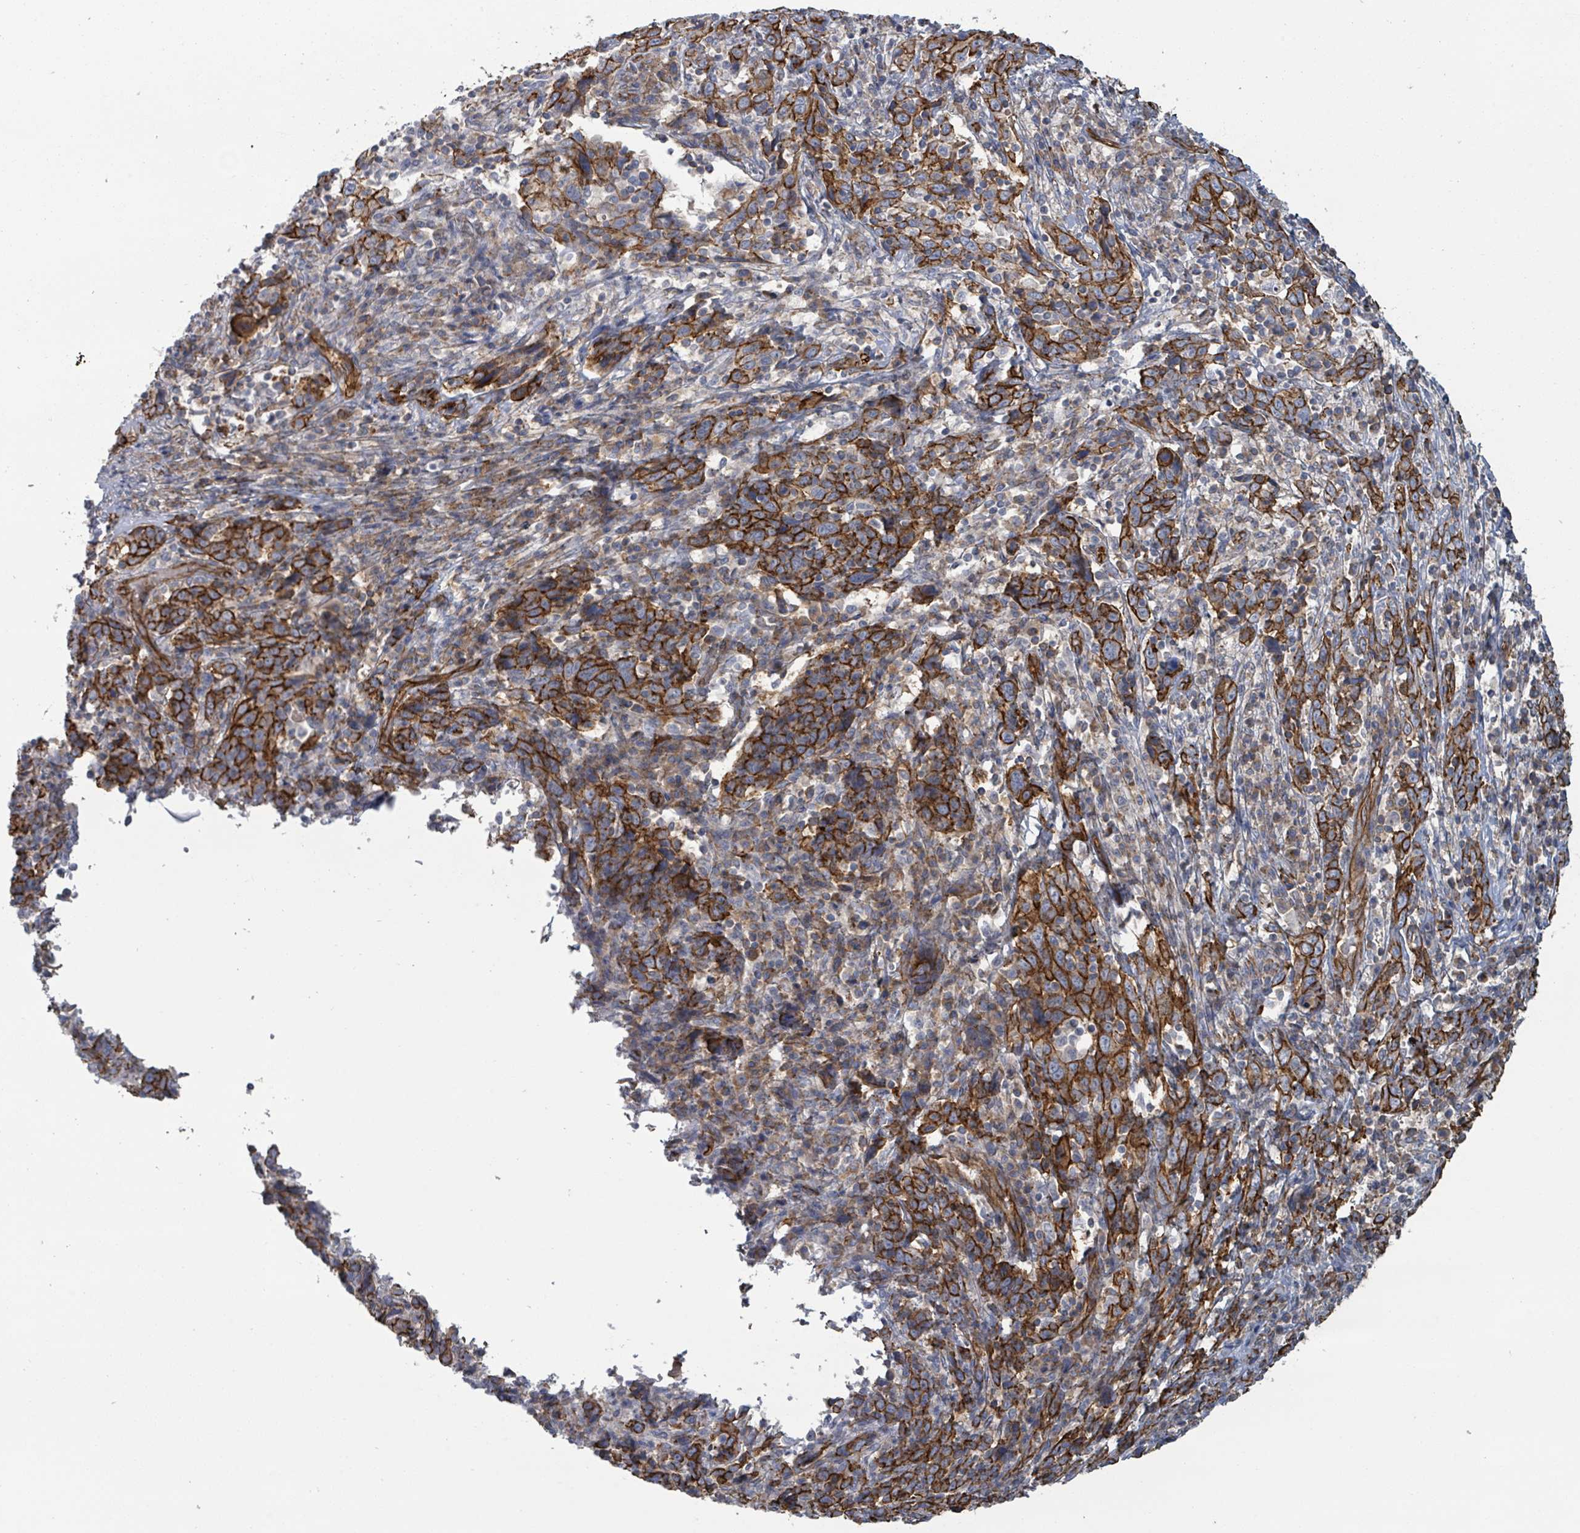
{"staining": {"intensity": "strong", "quantity": ">75%", "location": "cytoplasmic/membranous"}, "tissue": "cervical cancer", "cell_type": "Tumor cells", "image_type": "cancer", "snomed": [{"axis": "morphology", "description": "Squamous cell carcinoma, NOS"}, {"axis": "topography", "description": "Cervix"}], "caption": "Protein staining of squamous cell carcinoma (cervical) tissue displays strong cytoplasmic/membranous staining in approximately >75% of tumor cells.", "gene": "LDOC1", "patient": {"sex": "female", "age": 46}}